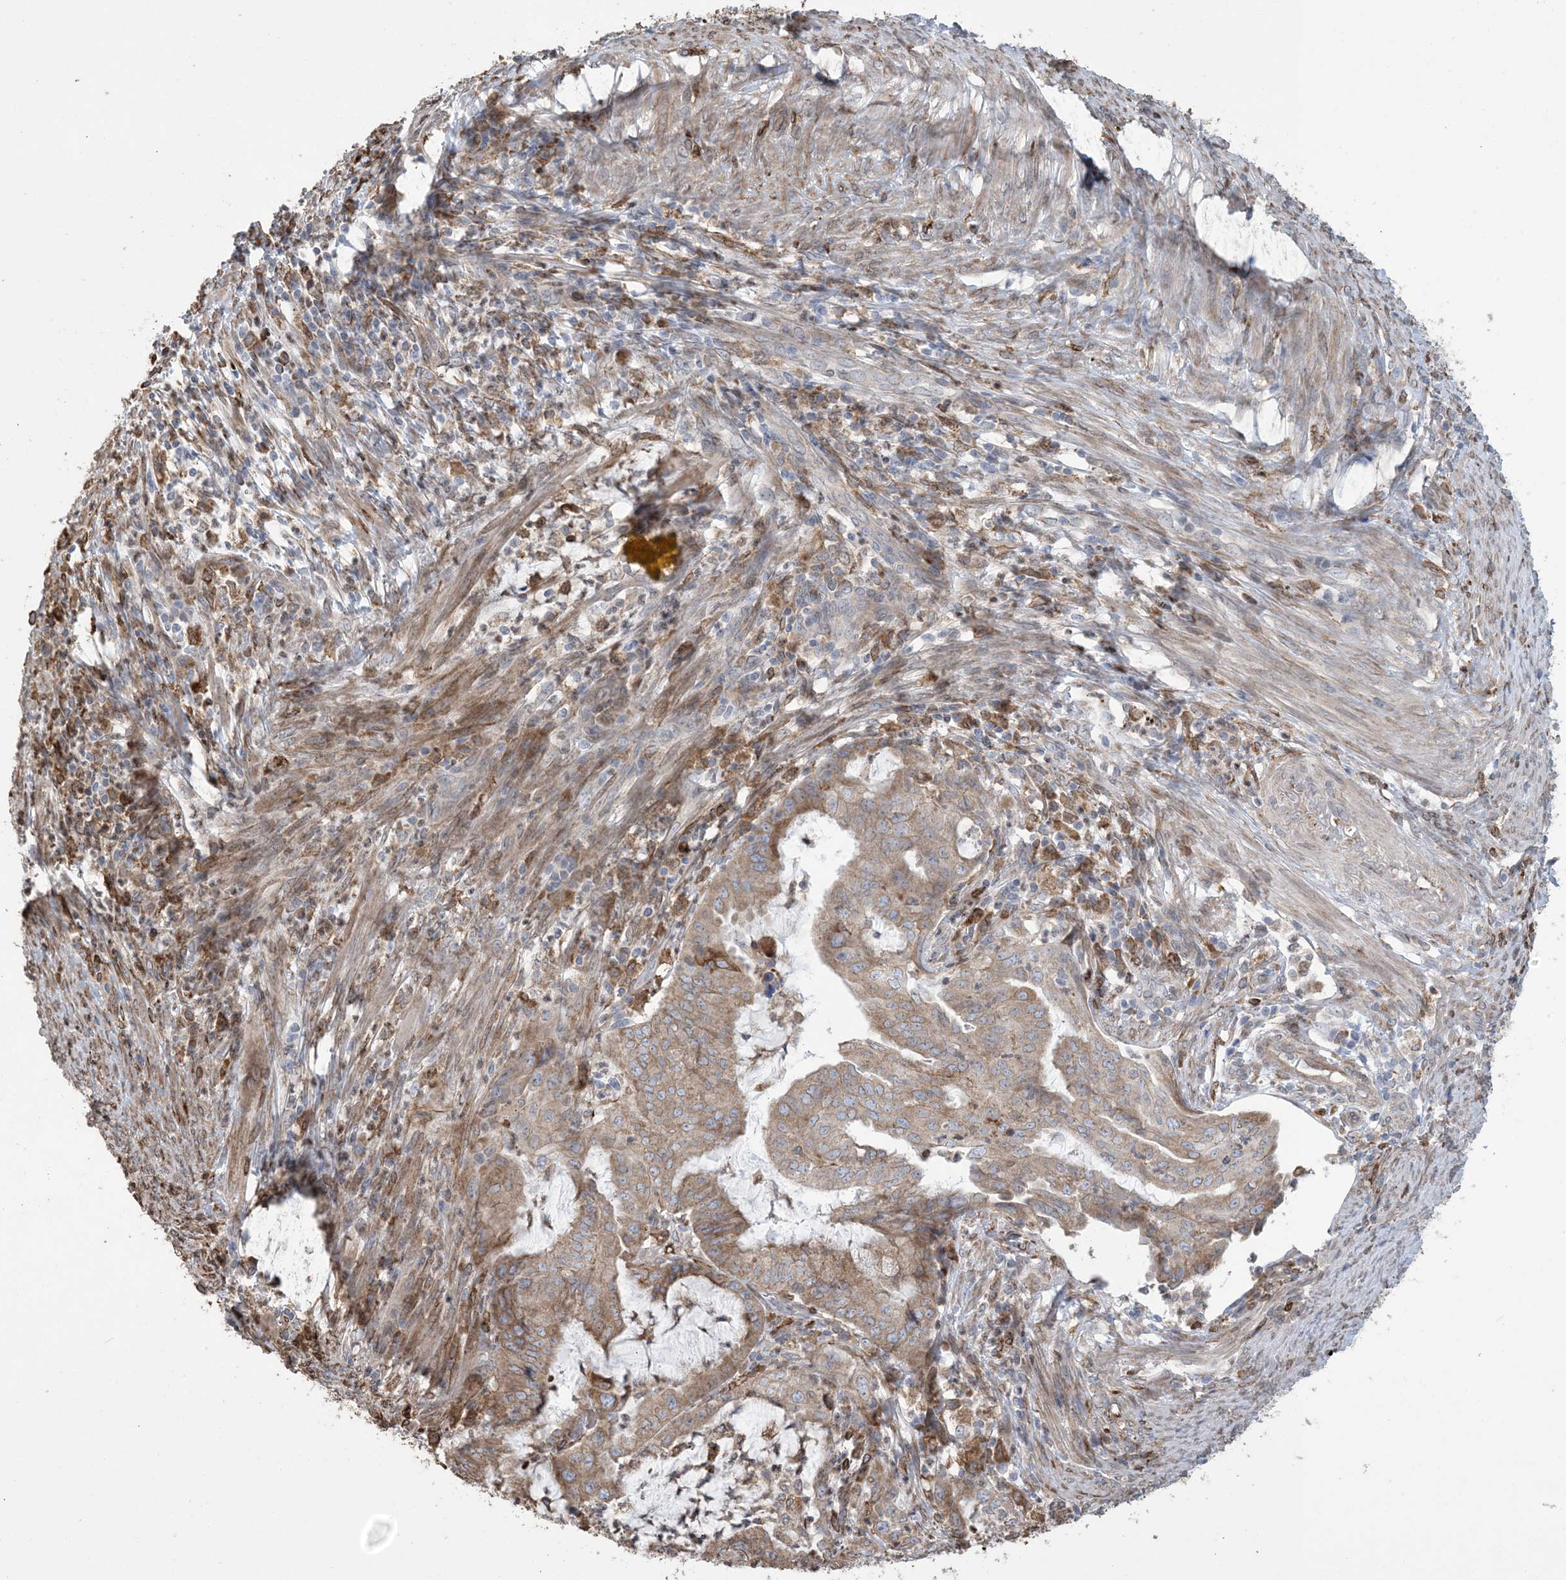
{"staining": {"intensity": "moderate", "quantity": ">75%", "location": "cytoplasmic/membranous"}, "tissue": "endometrial cancer", "cell_type": "Tumor cells", "image_type": "cancer", "snomed": [{"axis": "morphology", "description": "Adenocarcinoma, NOS"}, {"axis": "topography", "description": "Endometrium"}], "caption": "Moderate cytoplasmic/membranous staining for a protein is identified in approximately >75% of tumor cells of endometrial adenocarcinoma using immunohistochemistry.", "gene": "SHANK1", "patient": {"sex": "female", "age": 51}}